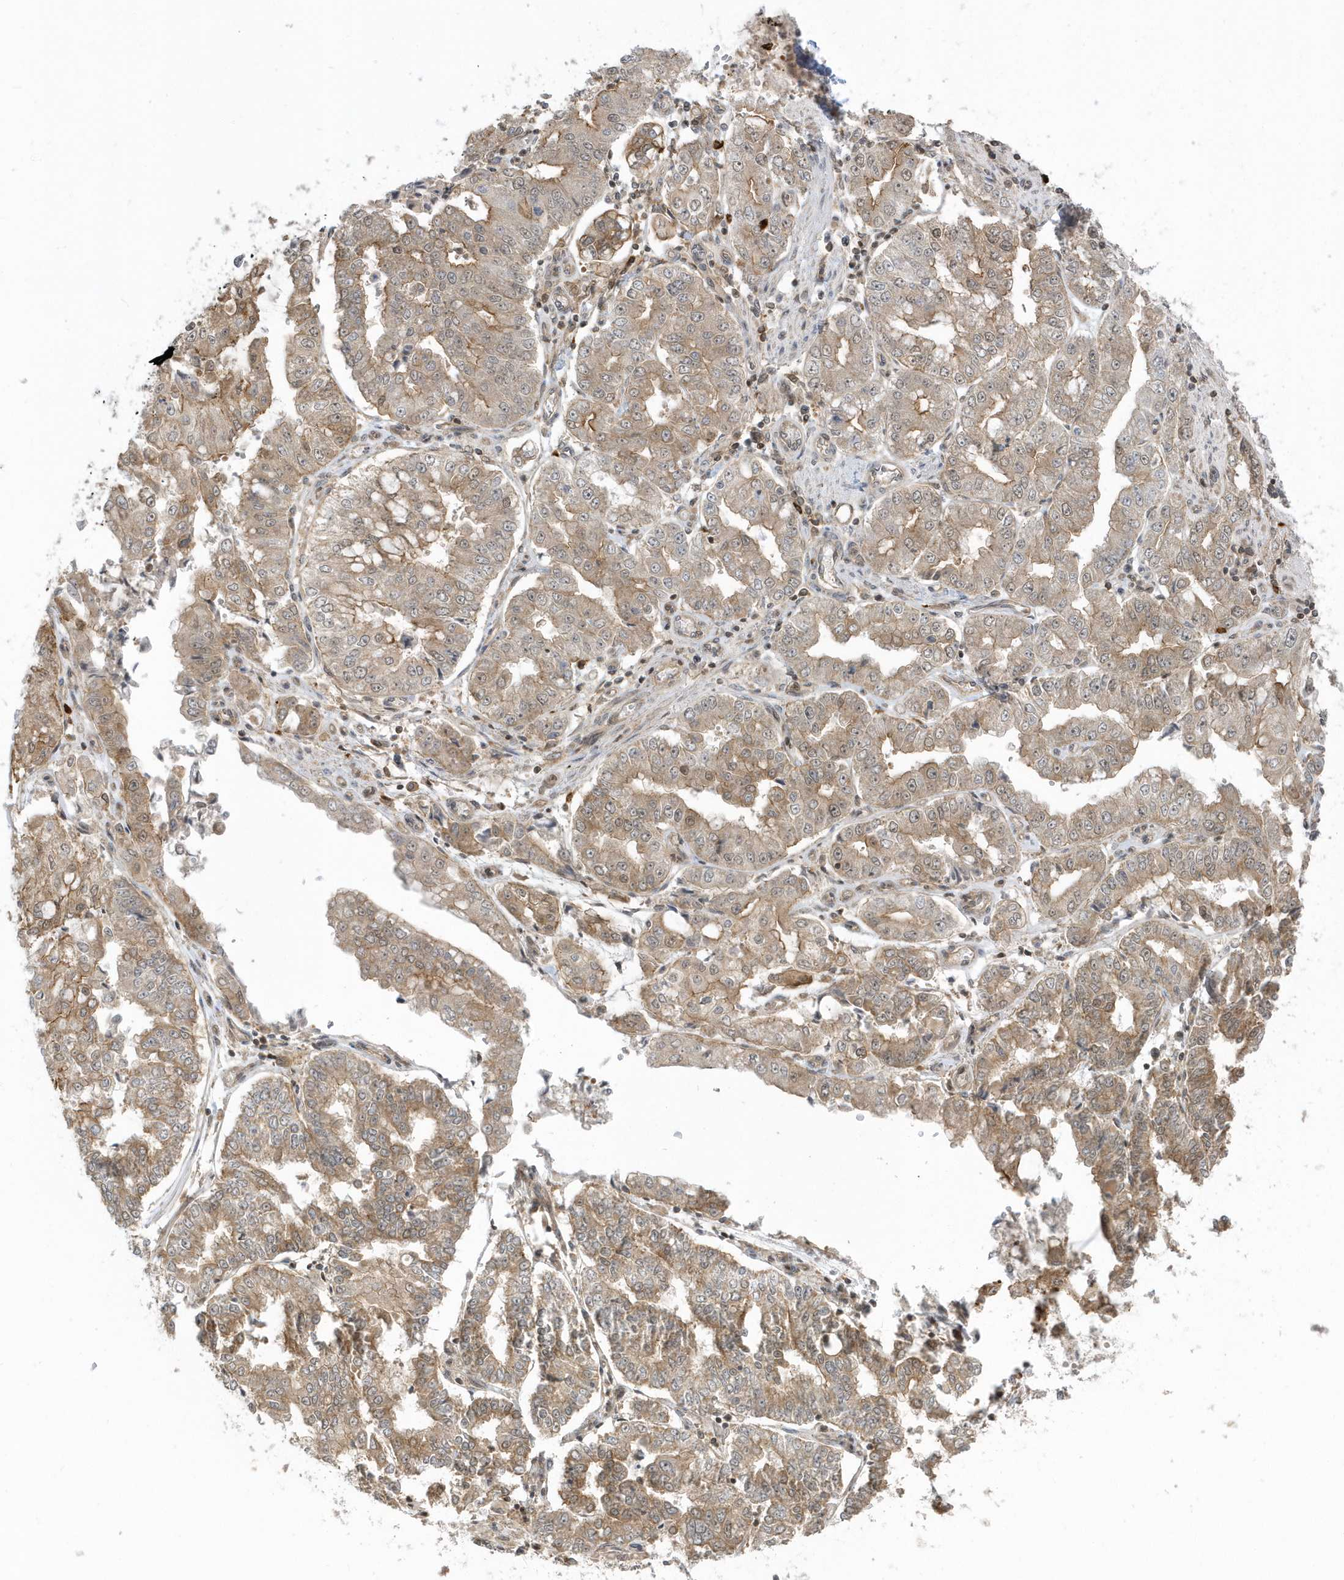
{"staining": {"intensity": "weak", "quantity": "25%-75%", "location": "cytoplasmic/membranous"}, "tissue": "stomach cancer", "cell_type": "Tumor cells", "image_type": "cancer", "snomed": [{"axis": "morphology", "description": "Adenocarcinoma, NOS"}, {"axis": "topography", "description": "Stomach"}], "caption": "Immunohistochemistry (IHC) (DAB (3,3'-diaminobenzidine)) staining of adenocarcinoma (stomach) demonstrates weak cytoplasmic/membranous protein expression in approximately 25%-75% of tumor cells.", "gene": "PPP1R7", "patient": {"sex": "male", "age": 76}}